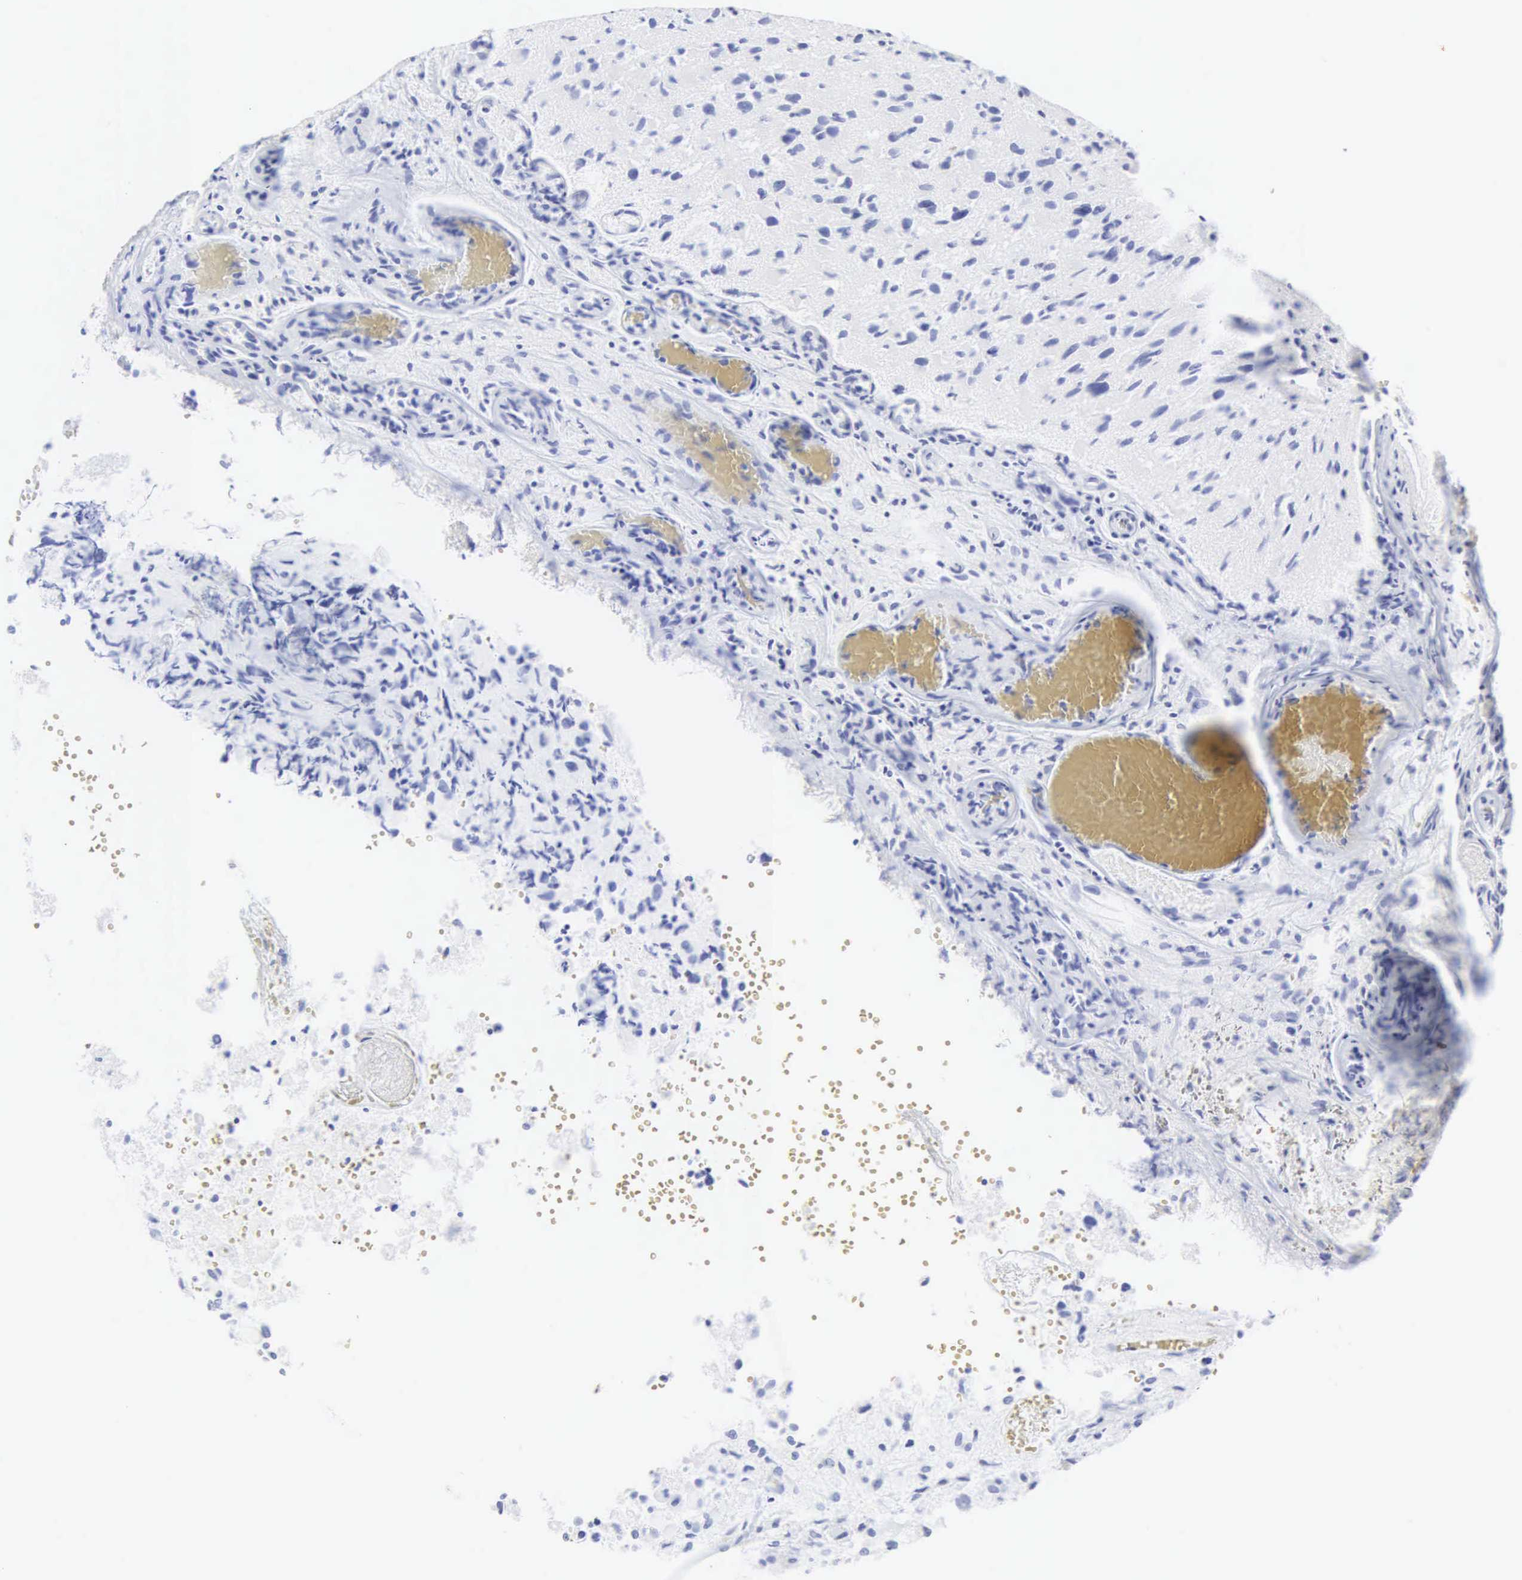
{"staining": {"intensity": "negative", "quantity": "none", "location": "none"}, "tissue": "glioma", "cell_type": "Tumor cells", "image_type": "cancer", "snomed": [{"axis": "morphology", "description": "Glioma, malignant, High grade"}, {"axis": "topography", "description": "Brain"}], "caption": "The image demonstrates no staining of tumor cells in high-grade glioma (malignant).", "gene": "CGB3", "patient": {"sex": "male", "age": 69}}